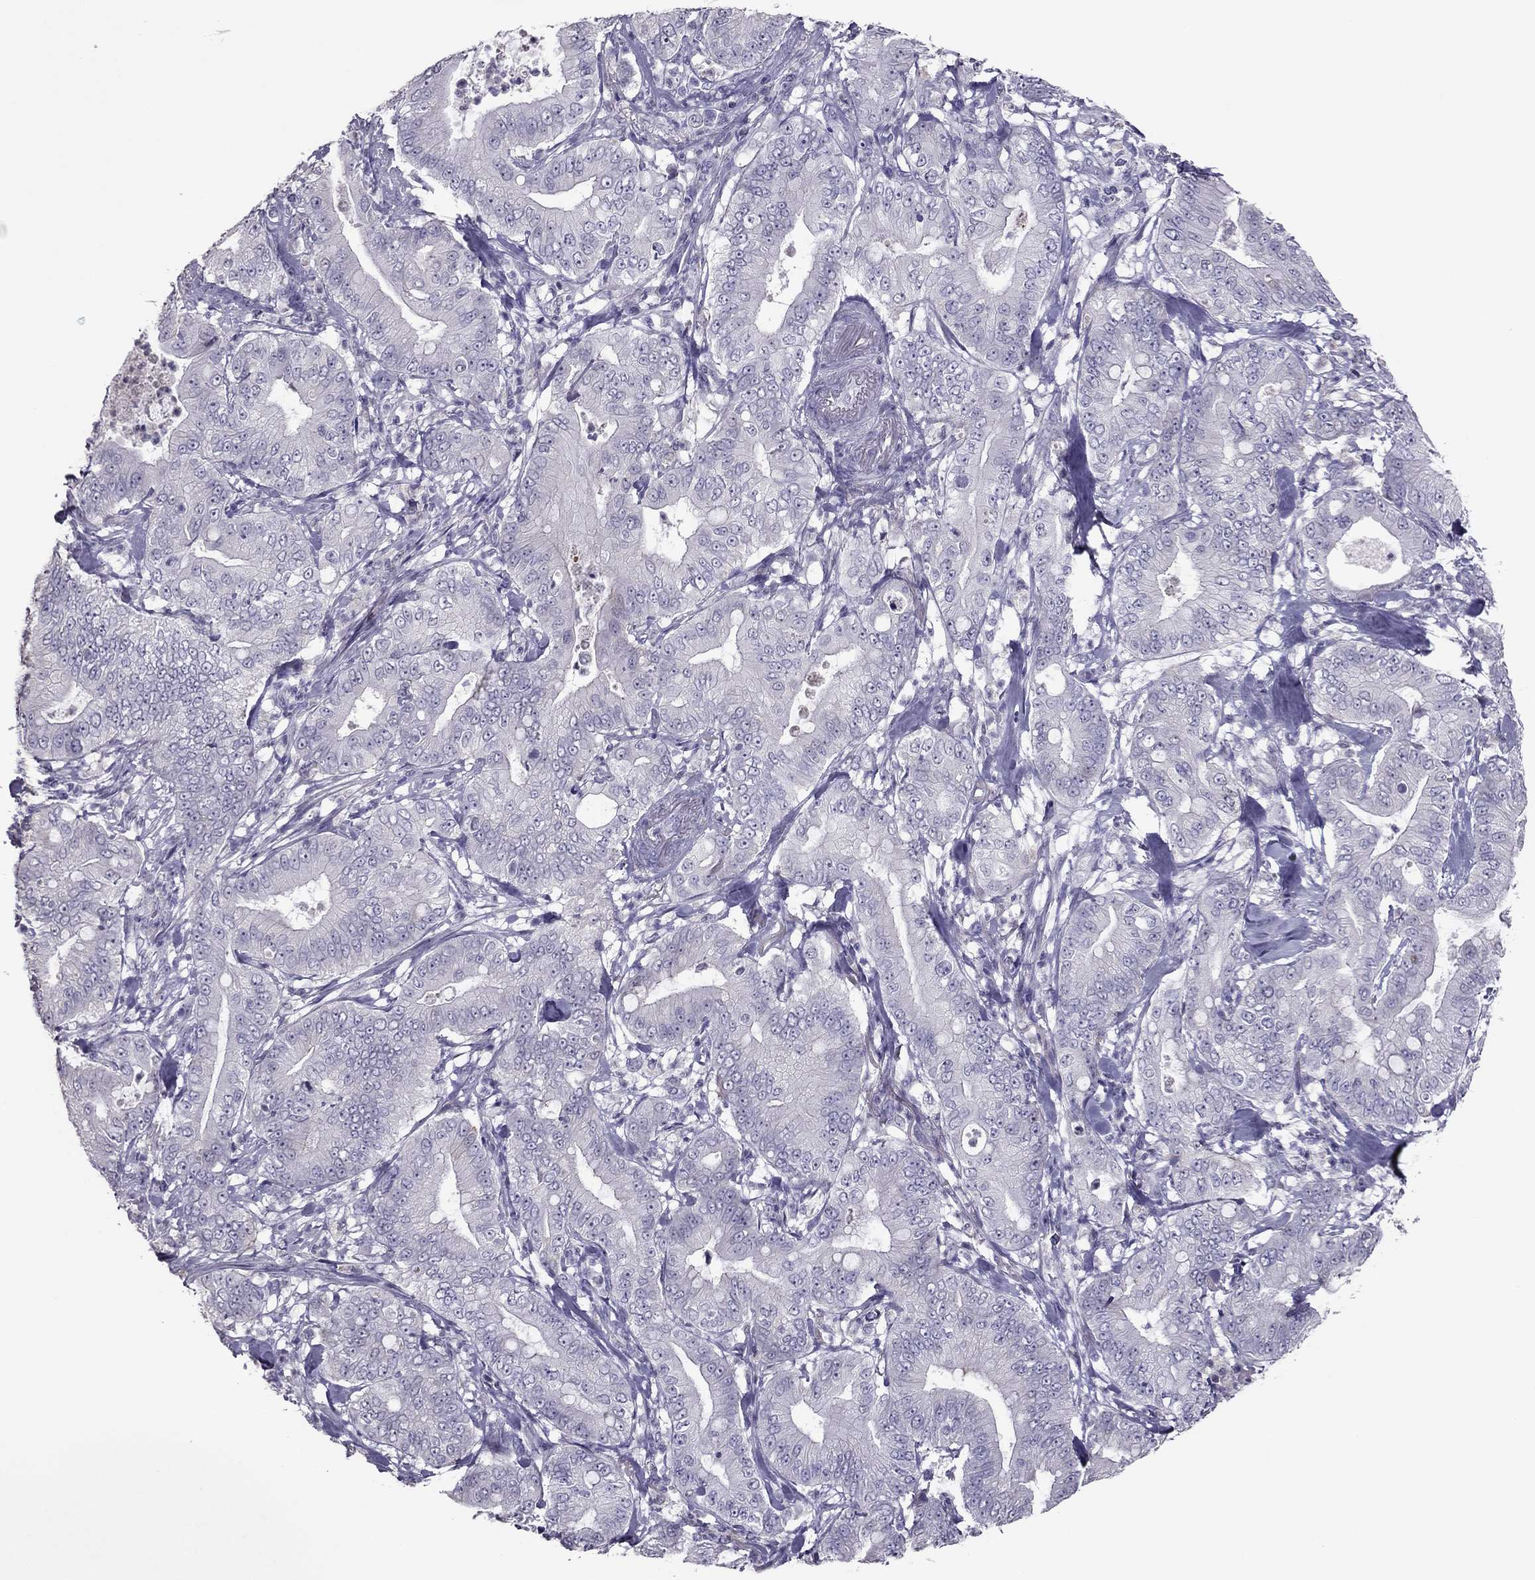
{"staining": {"intensity": "negative", "quantity": "none", "location": "none"}, "tissue": "pancreatic cancer", "cell_type": "Tumor cells", "image_type": "cancer", "snomed": [{"axis": "morphology", "description": "Adenocarcinoma, NOS"}, {"axis": "topography", "description": "Pancreas"}], "caption": "Immunohistochemistry (IHC) photomicrograph of human pancreatic cancer stained for a protein (brown), which reveals no expression in tumor cells.", "gene": "RGS8", "patient": {"sex": "male", "age": 71}}